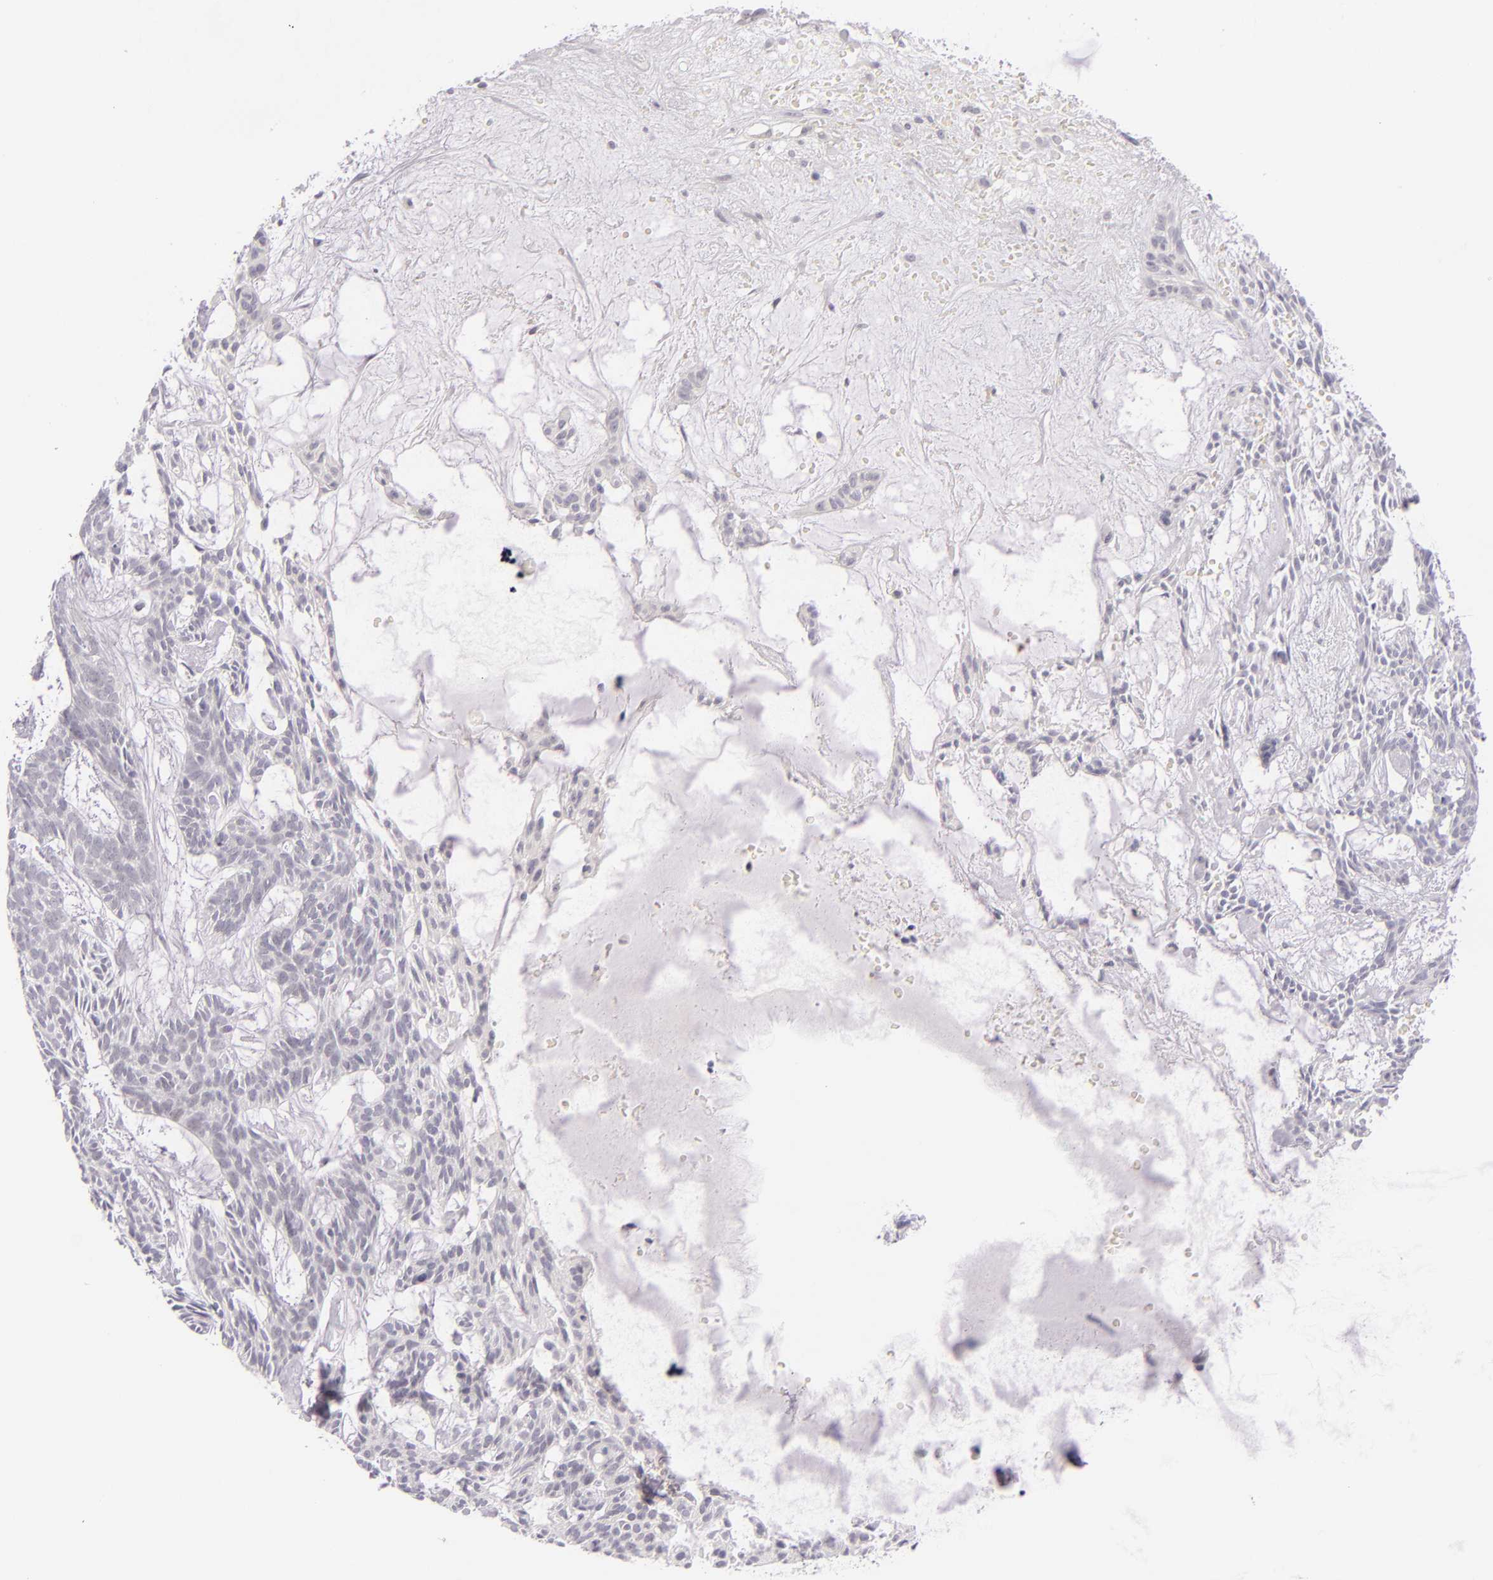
{"staining": {"intensity": "negative", "quantity": "none", "location": "none"}, "tissue": "skin cancer", "cell_type": "Tumor cells", "image_type": "cancer", "snomed": [{"axis": "morphology", "description": "Basal cell carcinoma"}, {"axis": "topography", "description": "Skin"}], "caption": "This micrograph is of skin cancer stained with immunohistochemistry to label a protein in brown with the nuclei are counter-stained blue. There is no positivity in tumor cells. (Brightfield microscopy of DAB (3,3'-diaminobenzidine) IHC at high magnification).", "gene": "BCL3", "patient": {"sex": "male", "age": 75}}